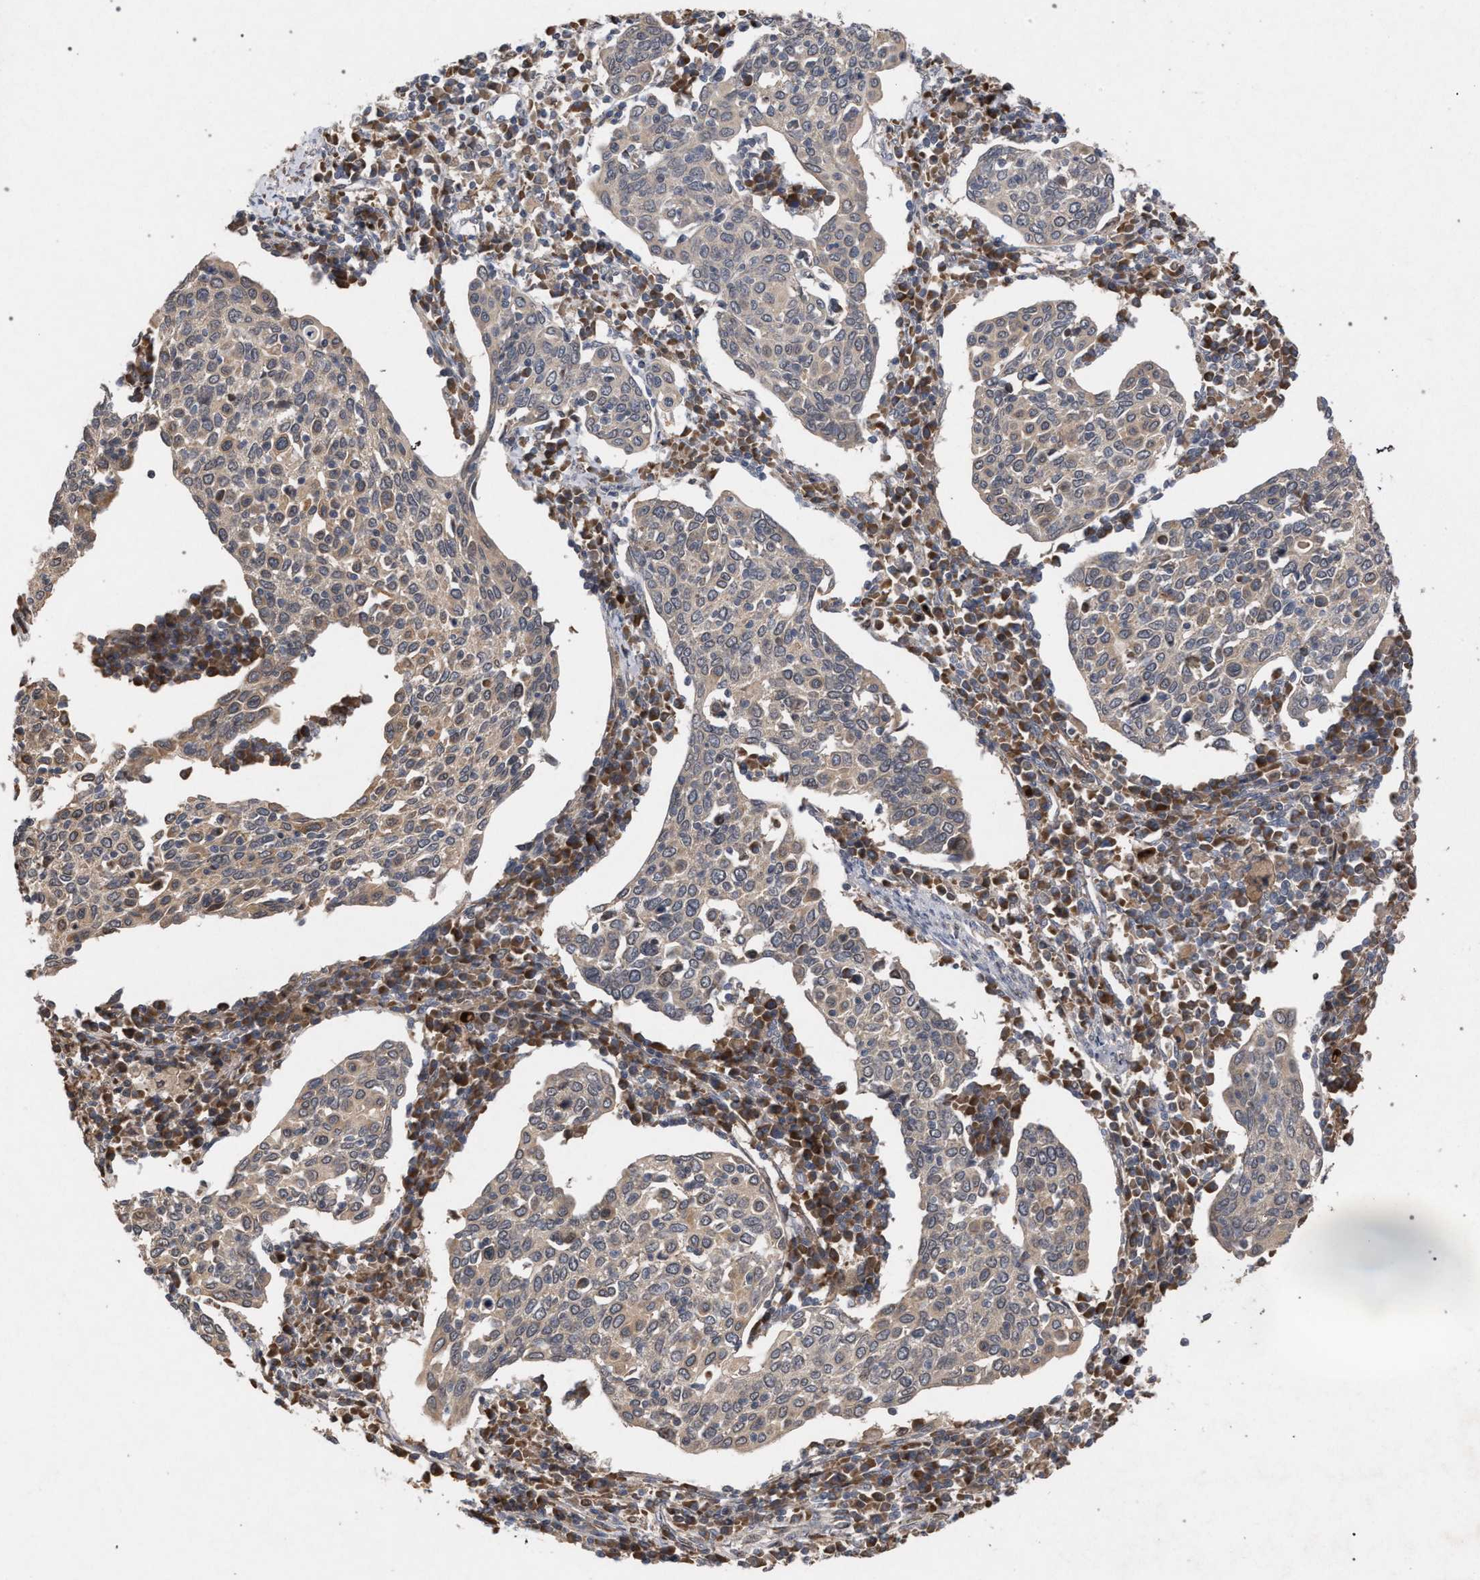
{"staining": {"intensity": "weak", "quantity": ">75%", "location": "cytoplasmic/membranous"}, "tissue": "cervical cancer", "cell_type": "Tumor cells", "image_type": "cancer", "snomed": [{"axis": "morphology", "description": "Squamous cell carcinoma, NOS"}, {"axis": "topography", "description": "Cervix"}], "caption": "Weak cytoplasmic/membranous protein positivity is seen in about >75% of tumor cells in cervical squamous cell carcinoma. The staining was performed using DAB (3,3'-diaminobenzidine), with brown indicating positive protein expression. Nuclei are stained blue with hematoxylin.", "gene": "SLC4A4", "patient": {"sex": "female", "age": 40}}